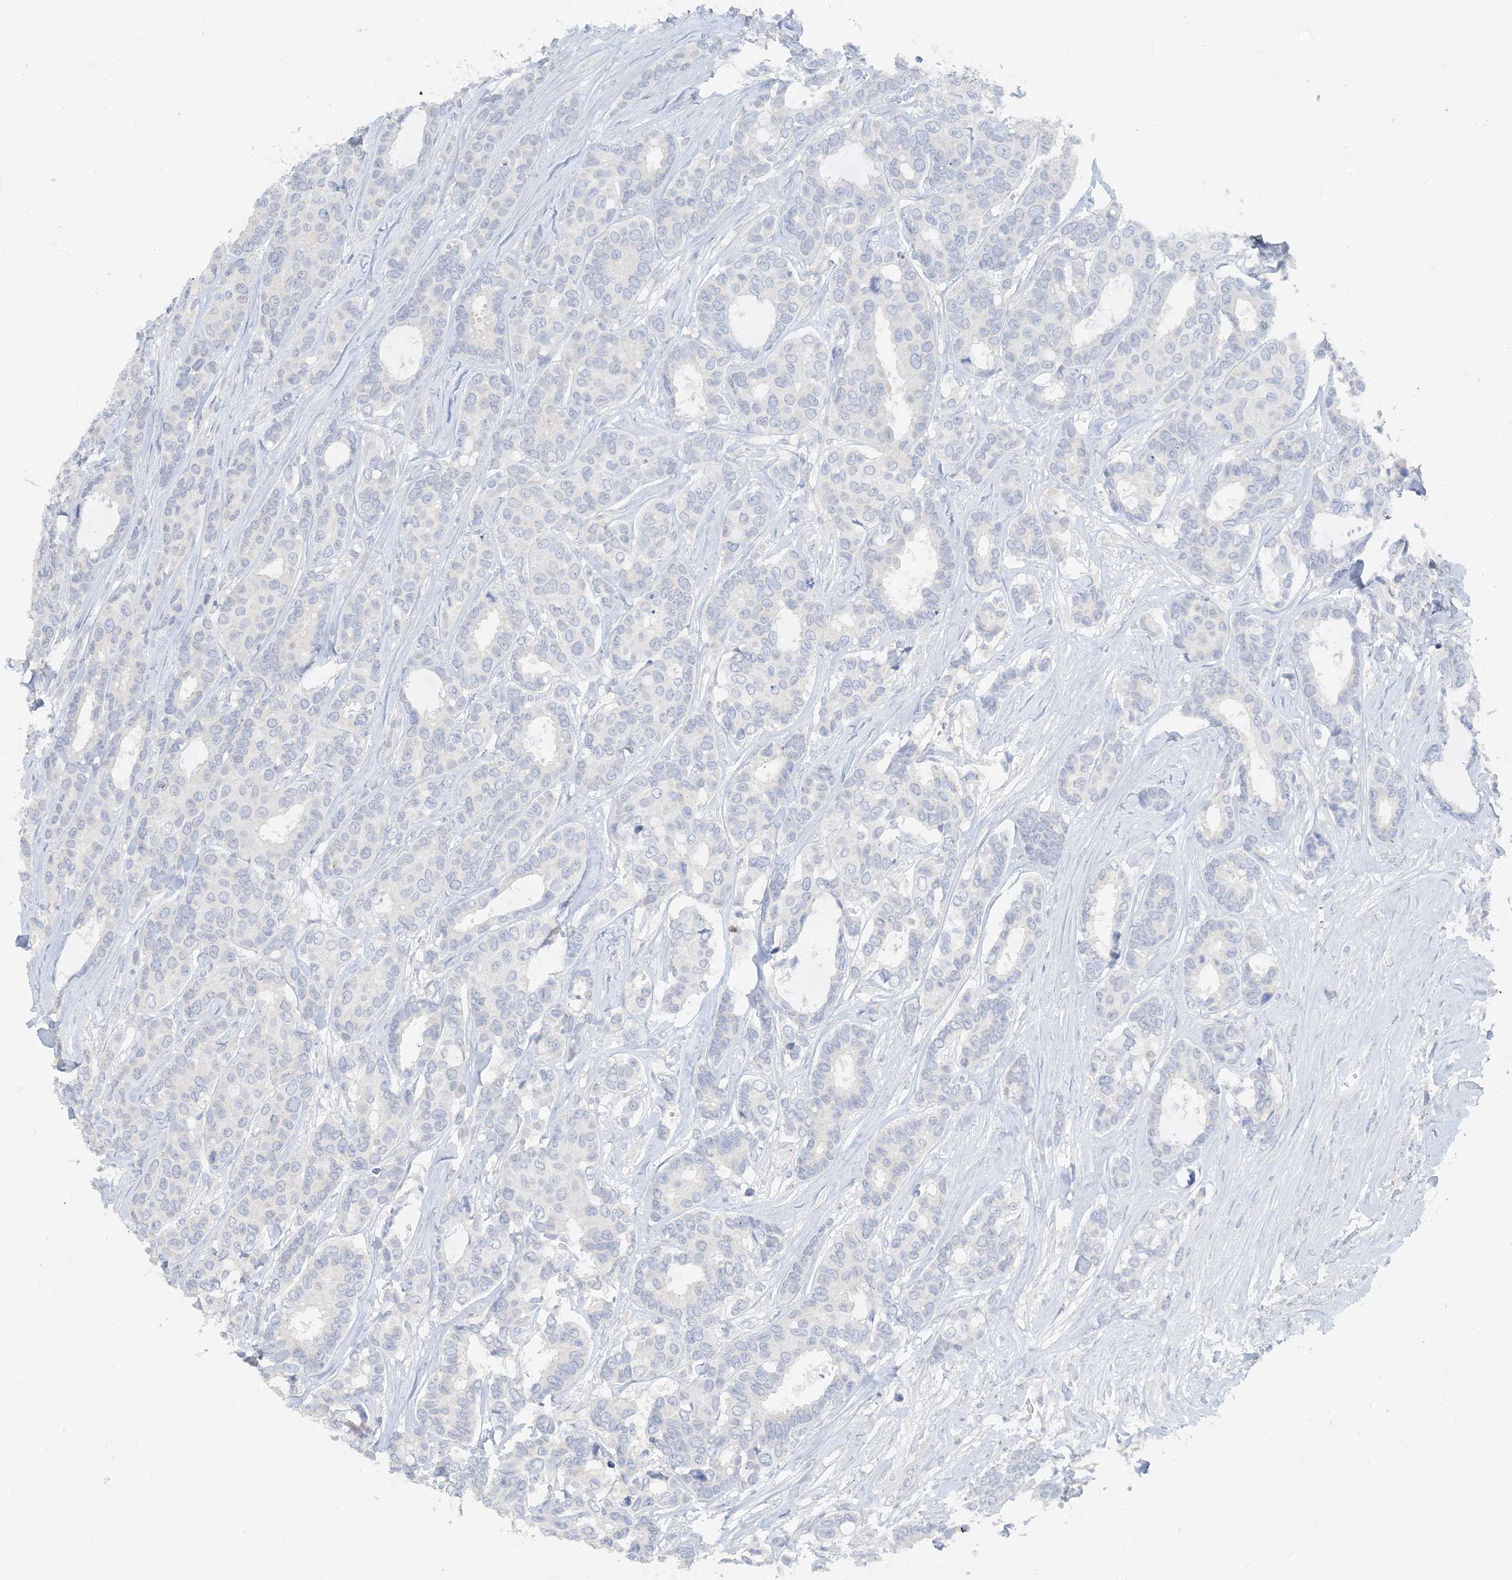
{"staining": {"intensity": "moderate", "quantity": "<25%", "location": "cytoplasmic/membranous"}, "tissue": "breast cancer", "cell_type": "Tumor cells", "image_type": "cancer", "snomed": [{"axis": "morphology", "description": "Duct carcinoma"}, {"axis": "topography", "description": "Breast"}], "caption": "Invasive ductal carcinoma (breast) stained with DAB IHC reveals low levels of moderate cytoplasmic/membranous staining in approximately <25% of tumor cells. (brown staining indicates protein expression, while blue staining denotes nuclei).", "gene": "TBX21", "patient": {"sex": "female", "age": 87}}